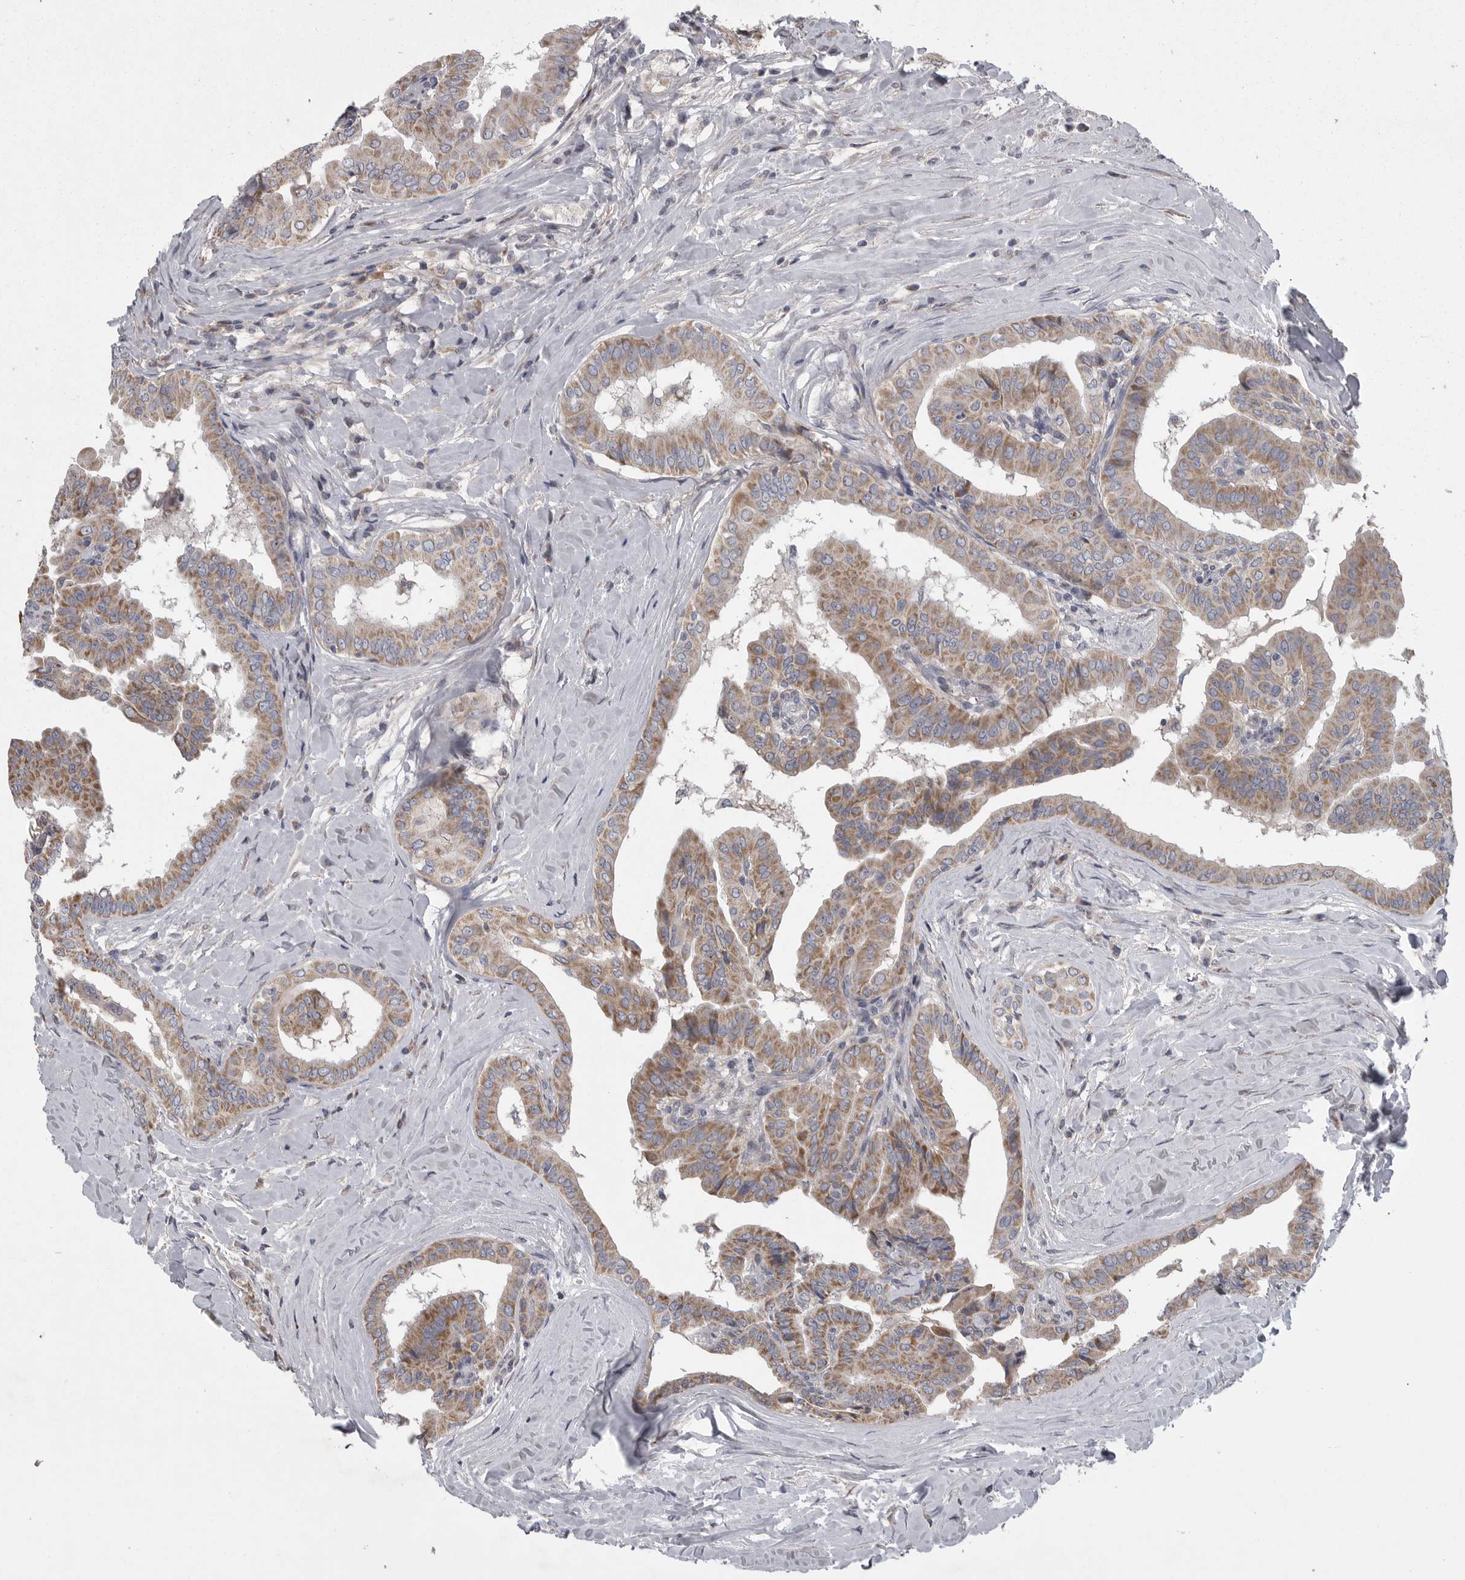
{"staining": {"intensity": "moderate", "quantity": ">75%", "location": "cytoplasmic/membranous"}, "tissue": "thyroid cancer", "cell_type": "Tumor cells", "image_type": "cancer", "snomed": [{"axis": "morphology", "description": "Papillary adenocarcinoma, NOS"}, {"axis": "topography", "description": "Thyroid gland"}], "caption": "Immunohistochemistry (IHC) image of neoplastic tissue: thyroid cancer (papillary adenocarcinoma) stained using immunohistochemistry (IHC) reveals medium levels of moderate protein expression localized specifically in the cytoplasmic/membranous of tumor cells, appearing as a cytoplasmic/membranous brown color.", "gene": "CRP", "patient": {"sex": "male", "age": 33}}